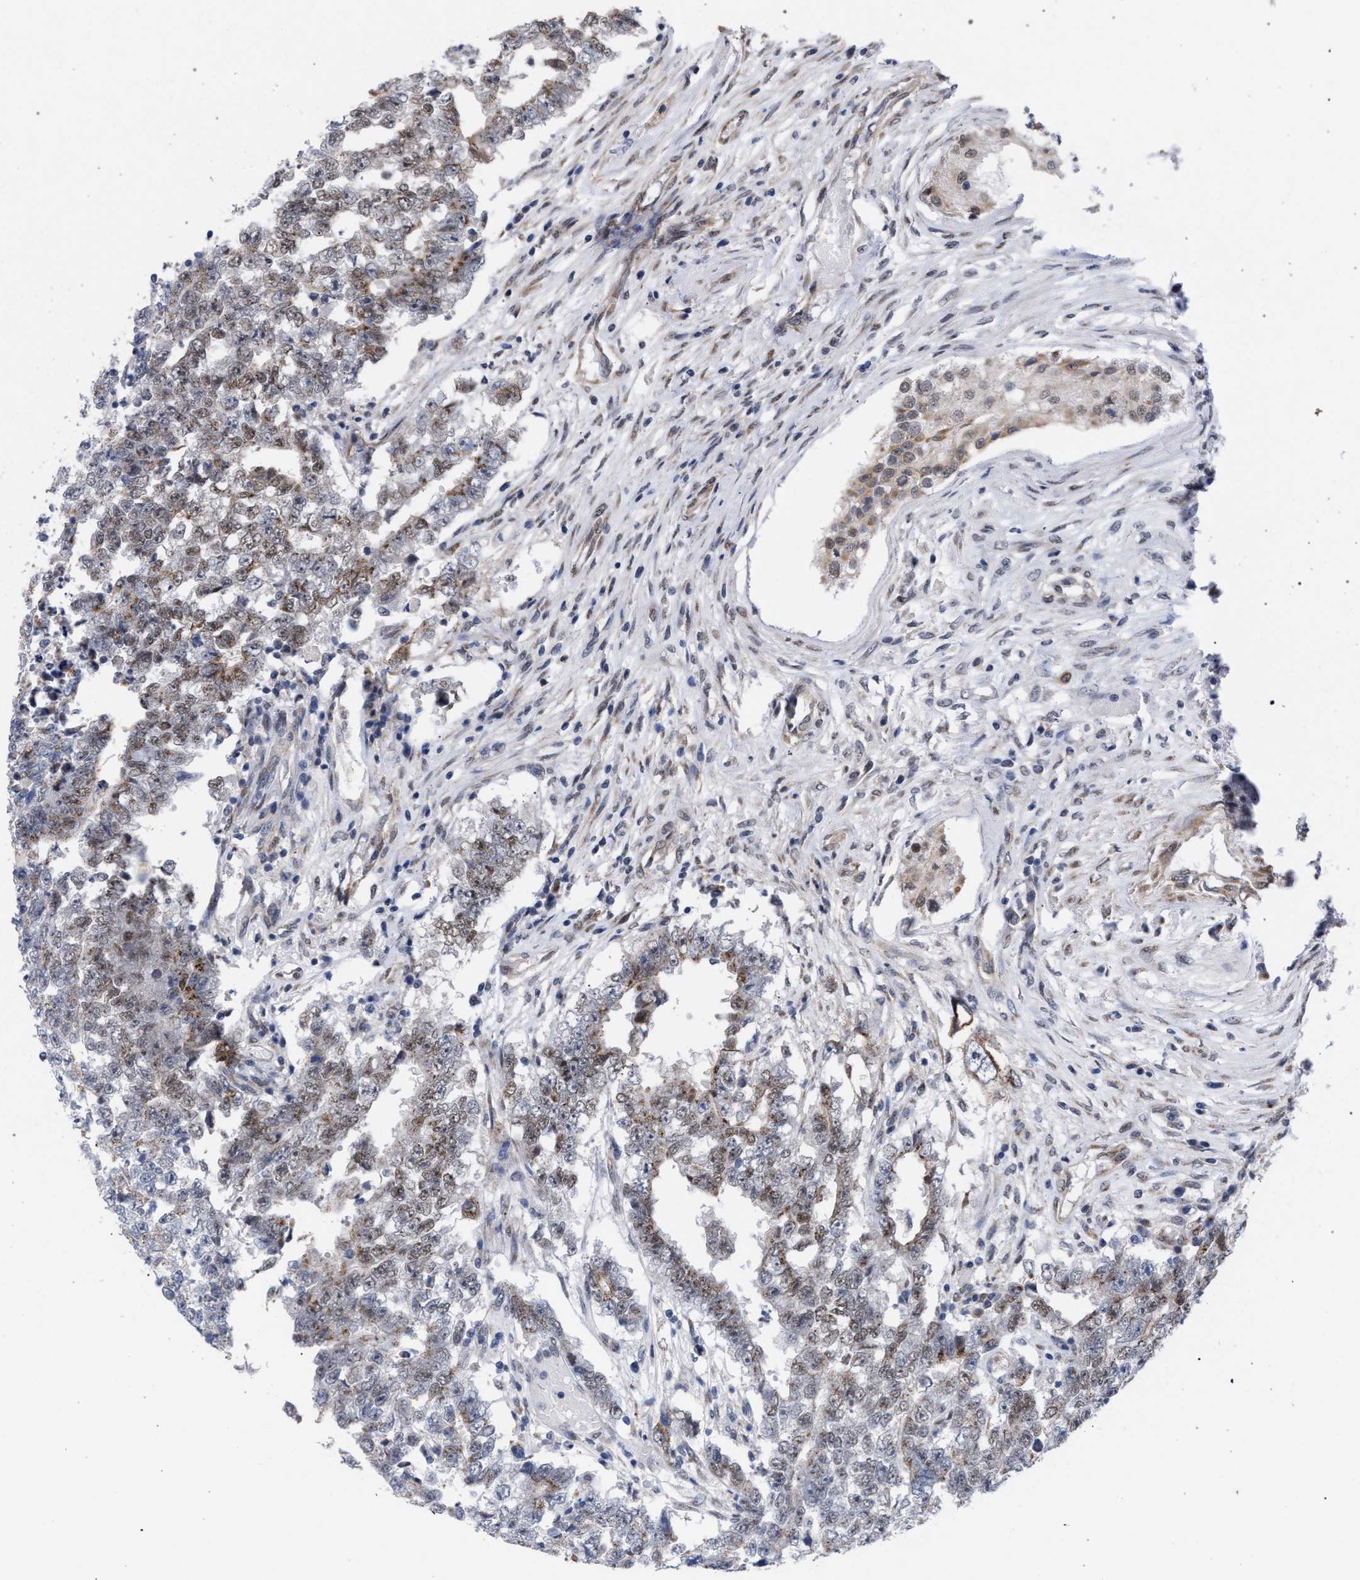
{"staining": {"intensity": "moderate", "quantity": "25%-75%", "location": "cytoplasmic/membranous,nuclear"}, "tissue": "testis cancer", "cell_type": "Tumor cells", "image_type": "cancer", "snomed": [{"axis": "morphology", "description": "Carcinoma, Embryonal, NOS"}, {"axis": "topography", "description": "Testis"}], "caption": "Testis cancer (embryonal carcinoma) tissue reveals moderate cytoplasmic/membranous and nuclear expression in about 25%-75% of tumor cells, visualized by immunohistochemistry. (DAB = brown stain, brightfield microscopy at high magnification).", "gene": "GOLGA2", "patient": {"sex": "male", "age": 25}}